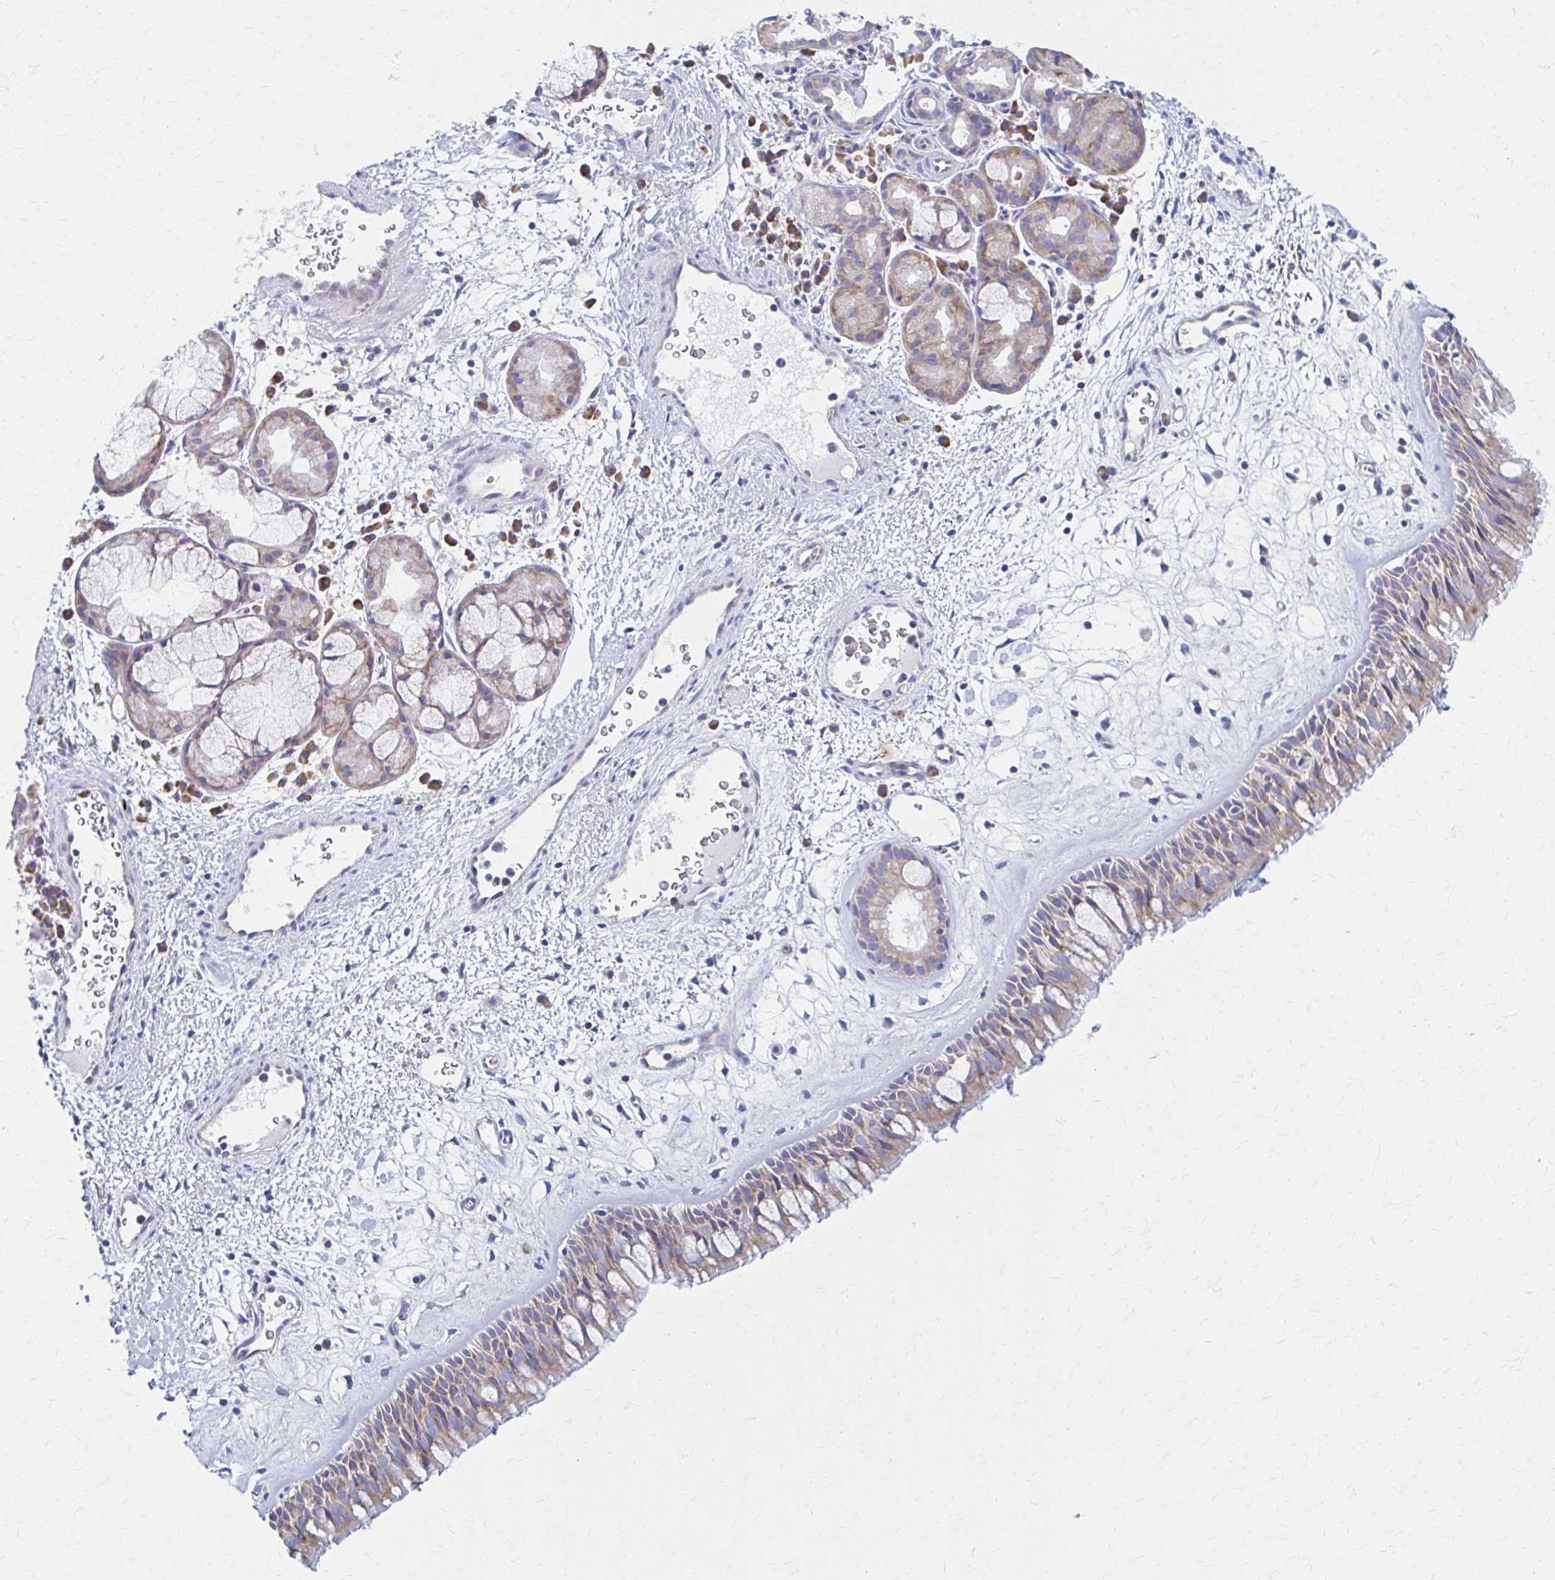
{"staining": {"intensity": "weak", "quantity": "25%-75%", "location": "cytoplasmic/membranous"}, "tissue": "nasopharynx", "cell_type": "Respiratory epithelial cells", "image_type": "normal", "snomed": [{"axis": "morphology", "description": "Normal tissue, NOS"}, {"axis": "topography", "description": "Nasopharynx"}], "caption": "Immunohistochemistry of normal human nasopharynx displays low levels of weak cytoplasmic/membranous staining in approximately 25%-75% of respiratory epithelial cells. (IHC, brightfield microscopy, high magnification).", "gene": "RPL27A", "patient": {"sex": "male", "age": 65}}